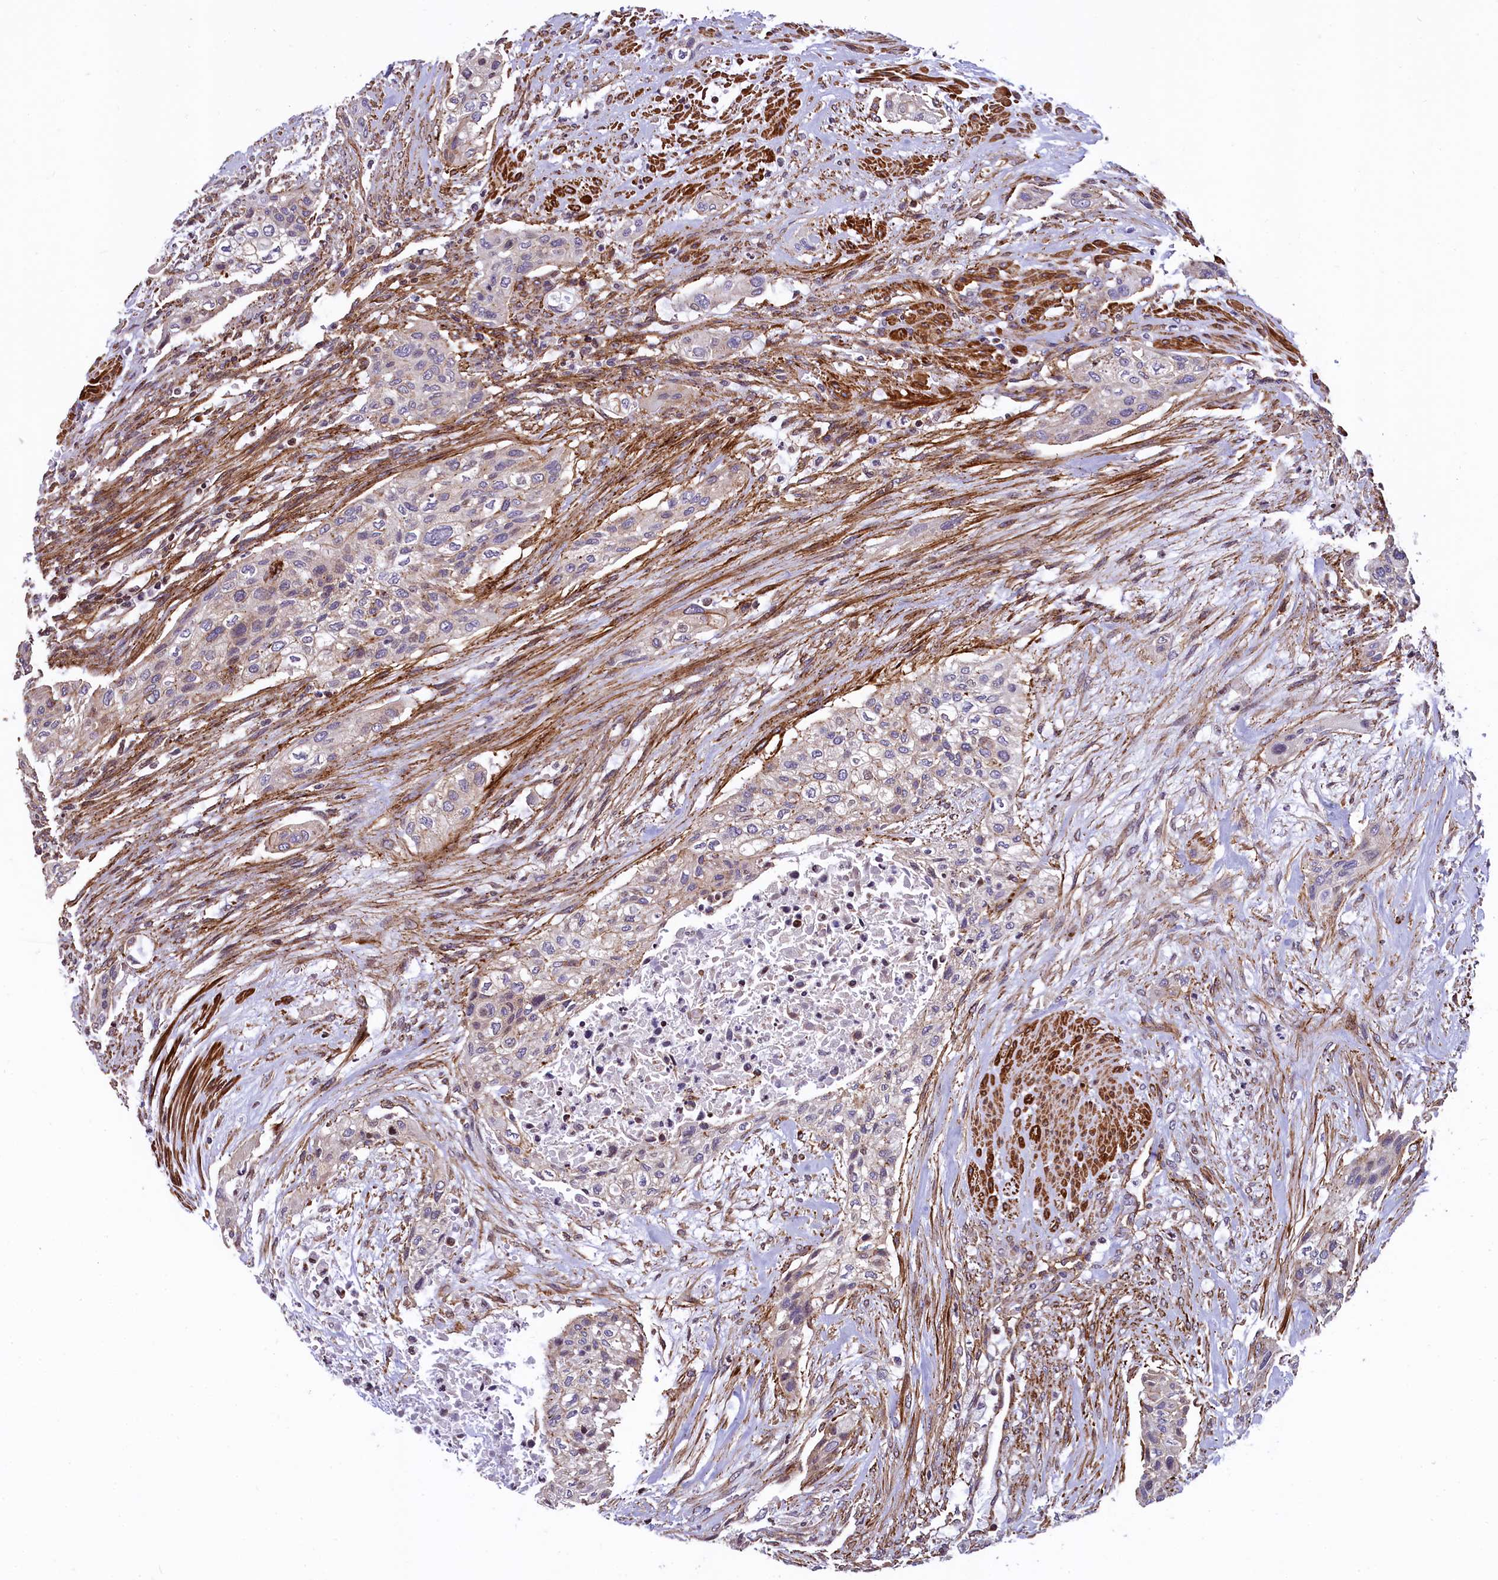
{"staining": {"intensity": "negative", "quantity": "none", "location": "none"}, "tissue": "urothelial cancer", "cell_type": "Tumor cells", "image_type": "cancer", "snomed": [{"axis": "morphology", "description": "Urothelial carcinoma, High grade"}, {"axis": "topography", "description": "Urinary bladder"}], "caption": "Immunohistochemical staining of human urothelial cancer displays no significant staining in tumor cells.", "gene": "ZNF2", "patient": {"sex": "male", "age": 35}}